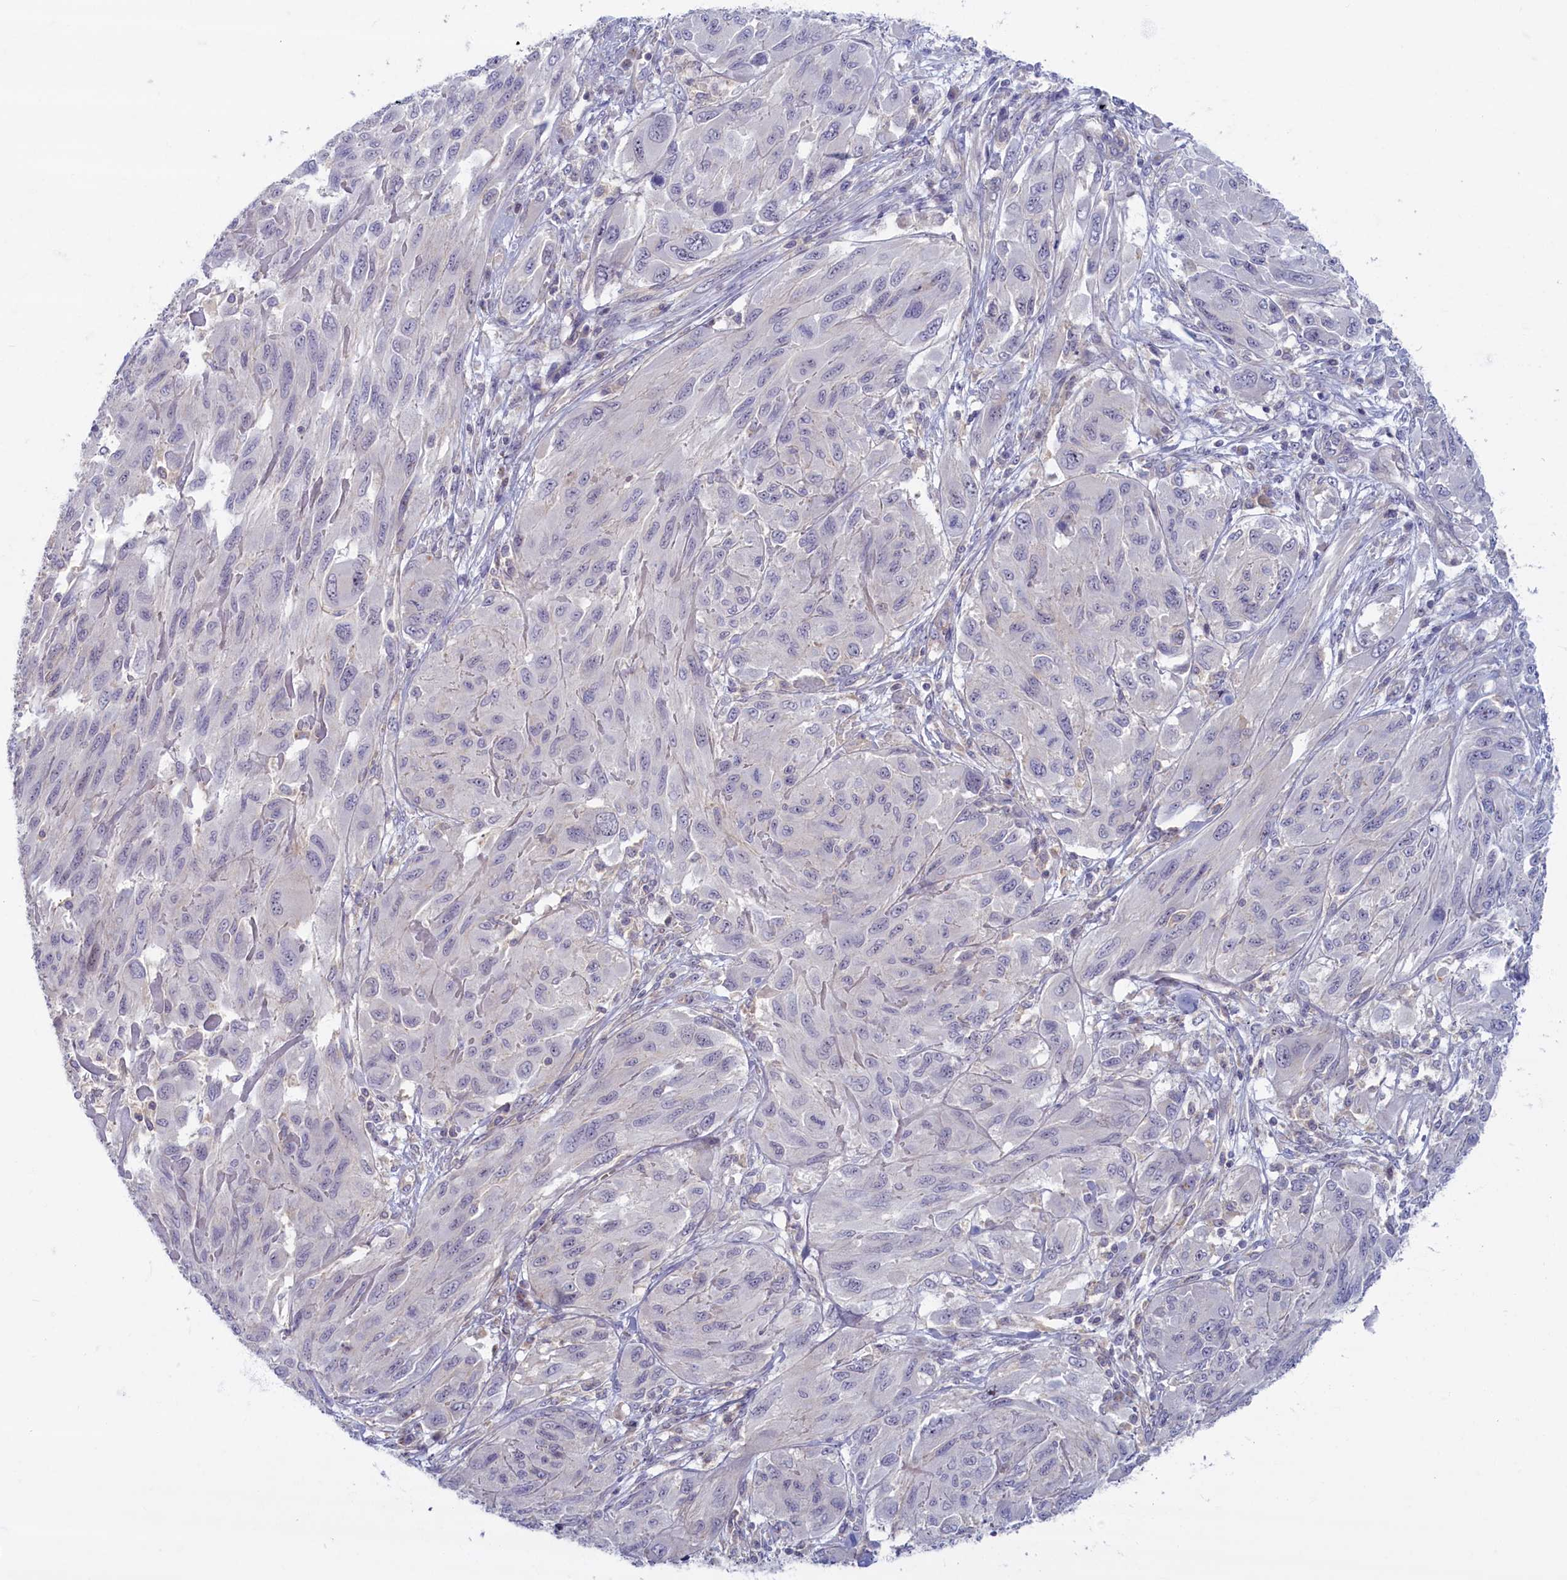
{"staining": {"intensity": "negative", "quantity": "none", "location": "none"}, "tissue": "melanoma", "cell_type": "Tumor cells", "image_type": "cancer", "snomed": [{"axis": "morphology", "description": "Malignant melanoma, NOS"}, {"axis": "topography", "description": "Skin"}], "caption": "Immunohistochemical staining of human melanoma reveals no significant positivity in tumor cells. (DAB IHC visualized using brightfield microscopy, high magnification).", "gene": "TRPM4", "patient": {"sex": "female", "age": 91}}